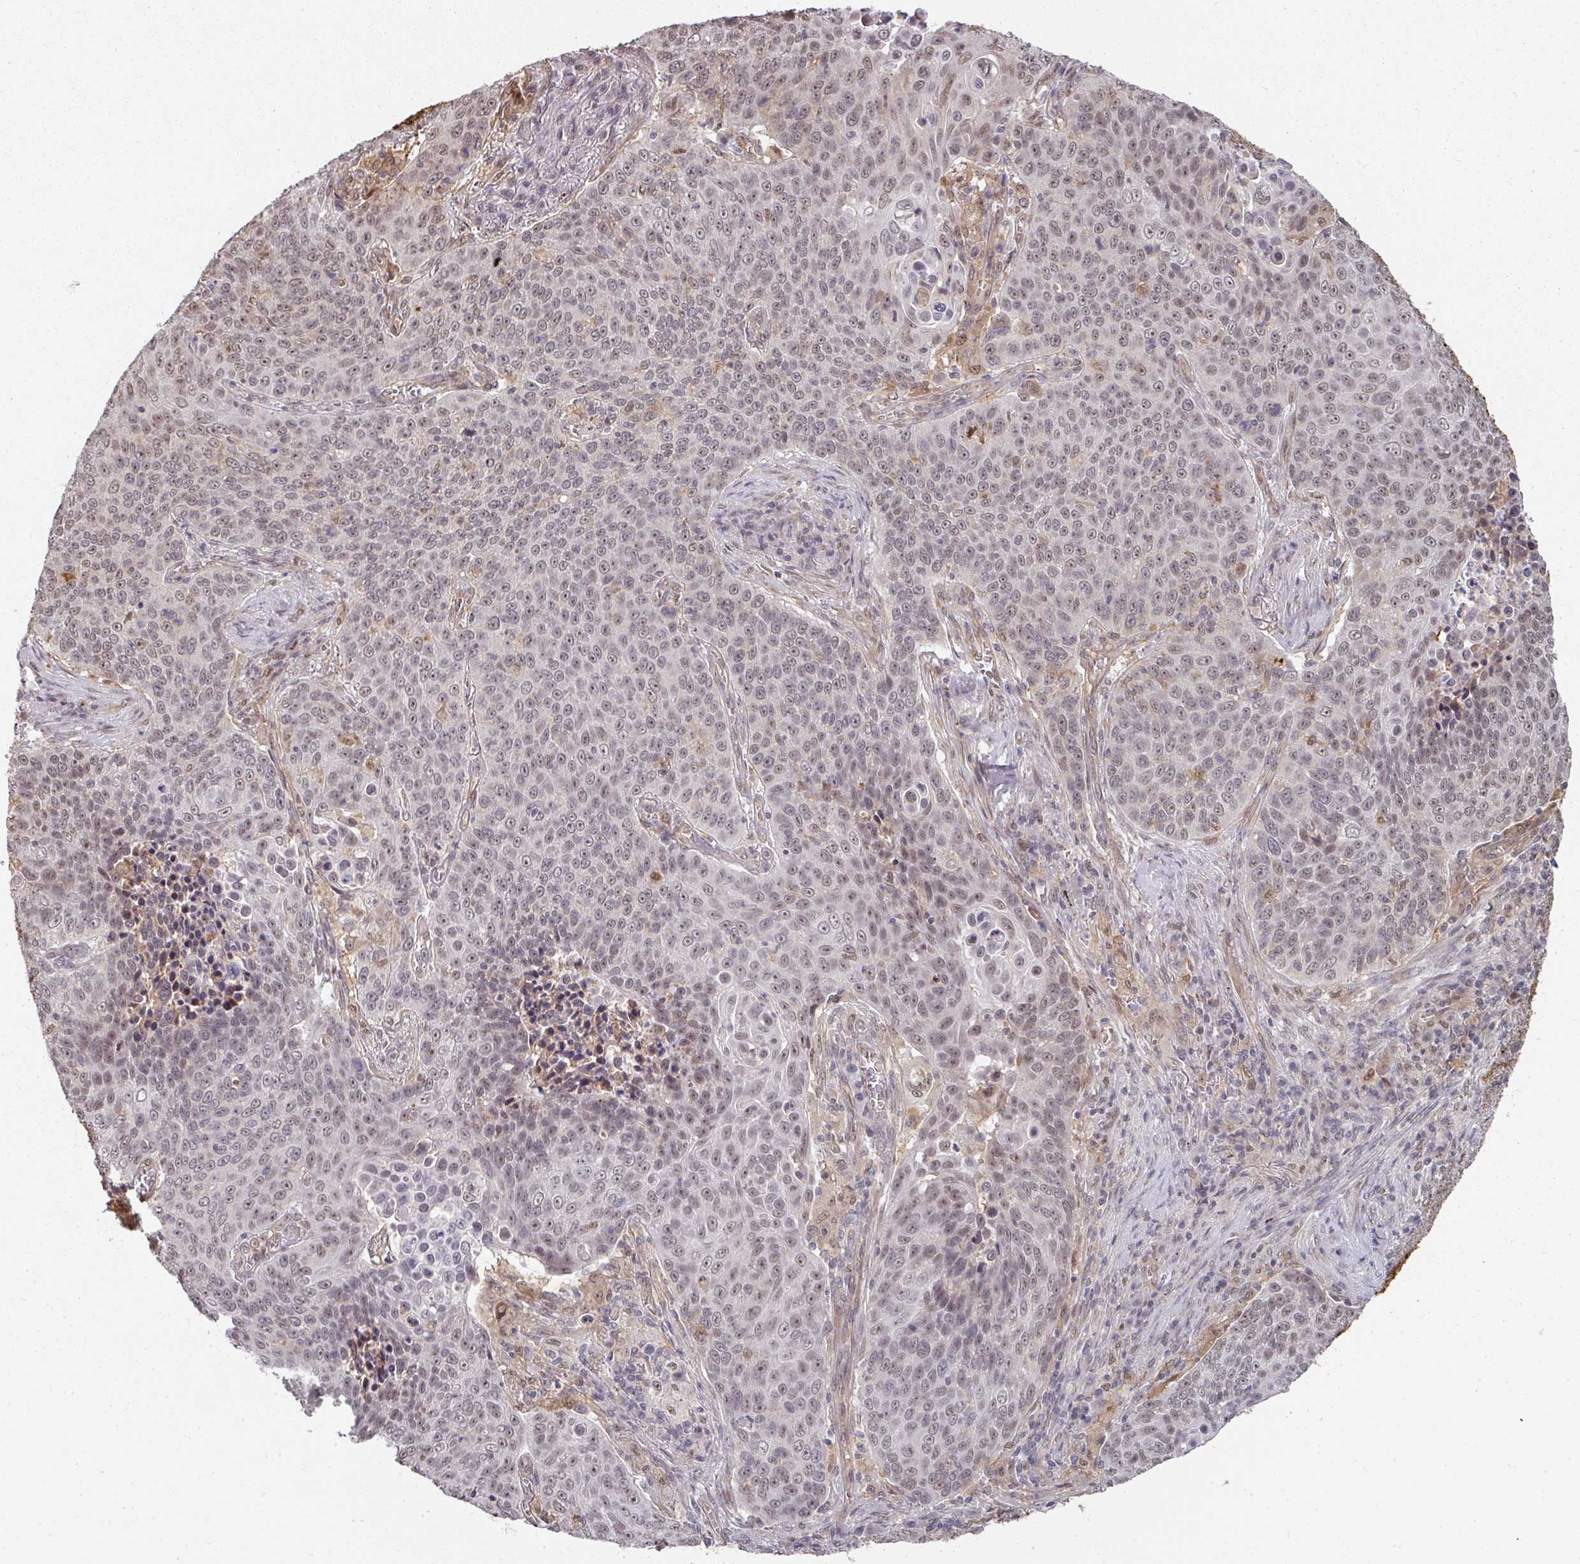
{"staining": {"intensity": "weak", "quantity": "<25%", "location": "nuclear"}, "tissue": "lung cancer", "cell_type": "Tumor cells", "image_type": "cancer", "snomed": [{"axis": "morphology", "description": "Squamous cell carcinoma, NOS"}, {"axis": "topography", "description": "Lung"}], "caption": "A histopathology image of human lung cancer is negative for staining in tumor cells.", "gene": "GTF2H3", "patient": {"sex": "male", "age": 78}}